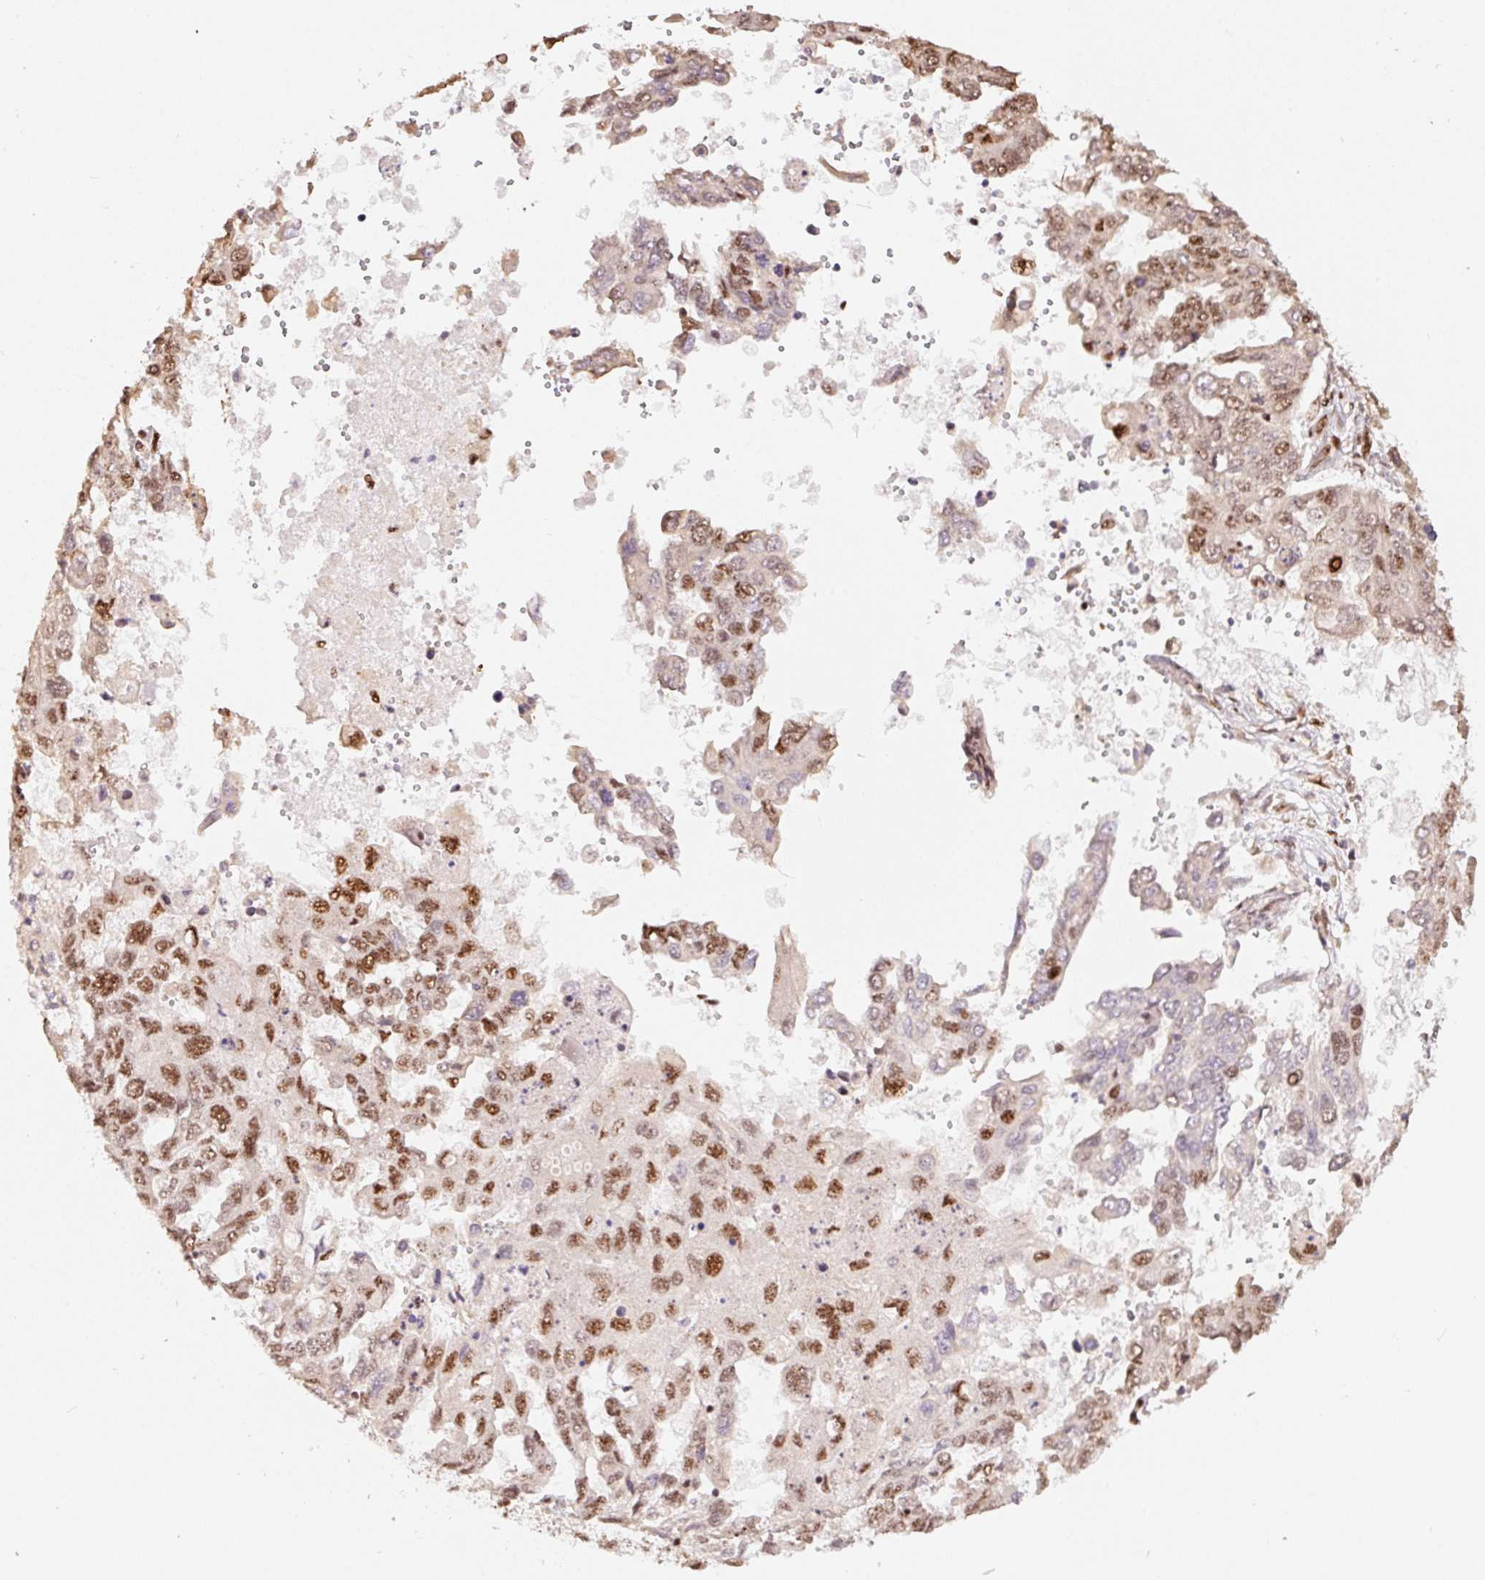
{"staining": {"intensity": "moderate", "quantity": ">75%", "location": "nuclear"}, "tissue": "ovarian cancer", "cell_type": "Tumor cells", "image_type": "cancer", "snomed": [{"axis": "morphology", "description": "Cystadenocarcinoma, serous, NOS"}, {"axis": "topography", "description": "Ovary"}], "caption": "Immunohistochemistry (IHC) image of ovarian serous cystadenocarcinoma stained for a protein (brown), which exhibits medium levels of moderate nuclear positivity in approximately >75% of tumor cells.", "gene": "INTS8", "patient": {"sex": "female", "age": 53}}